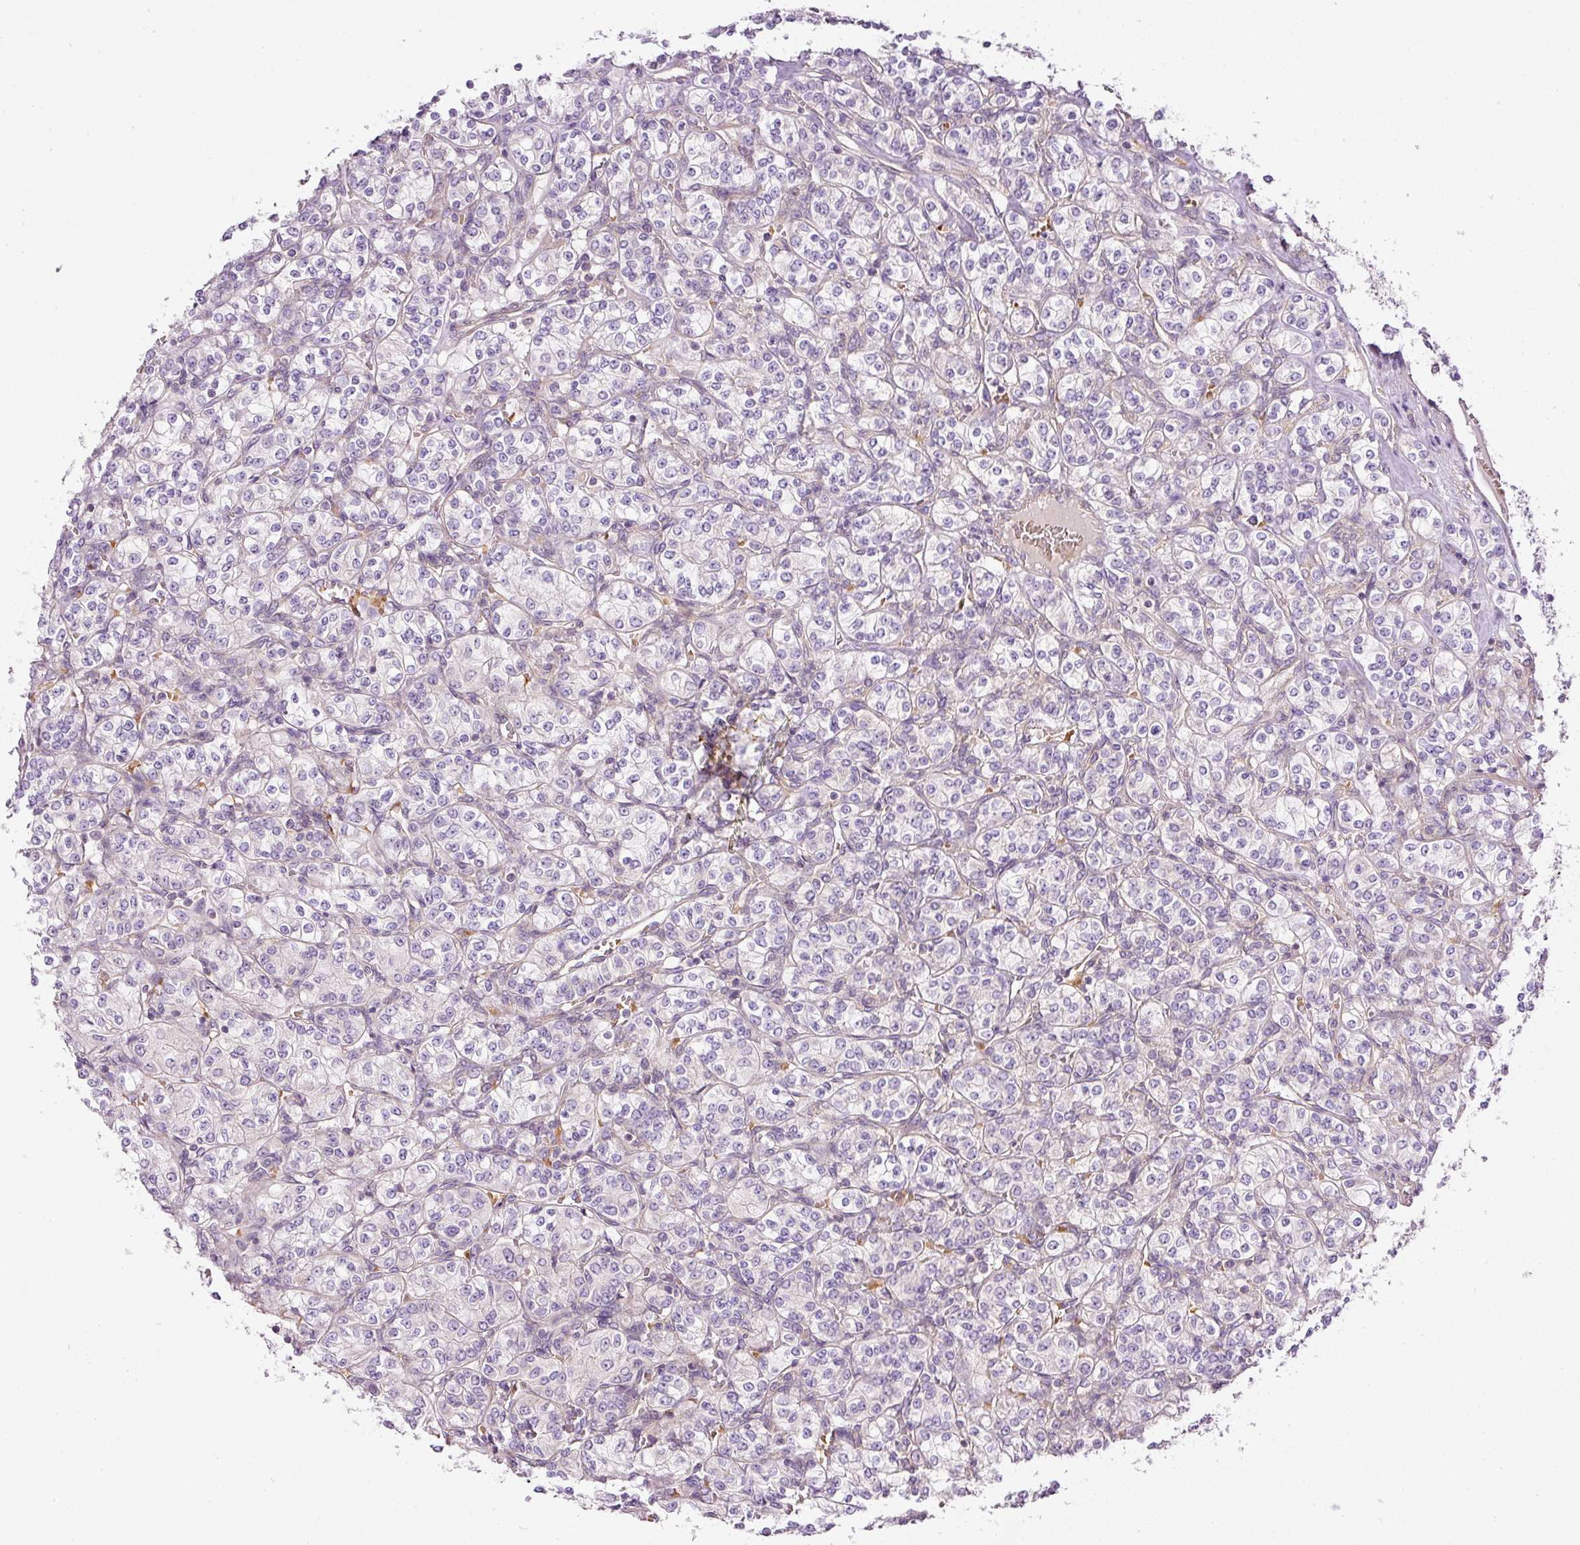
{"staining": {"intensity": "negative", "quantity": "none", "location": "none"}, "tissue": "renal cancer", "cell_type": "Tumor cells", "image_type": "cancer", "snomed": [{"axis": "morphology", "description": "Adenocarcinoma, NOS"}, {"axis": "topography", "description": "Kidney"}], "caption": "Immunohistochemistry photomicrograph of human renal cancer stained for a protein (brown), which shows no positivity in tumor cells.", "gene": "TBC1D2B", "patient": {"sex": "male", "age": 77}}